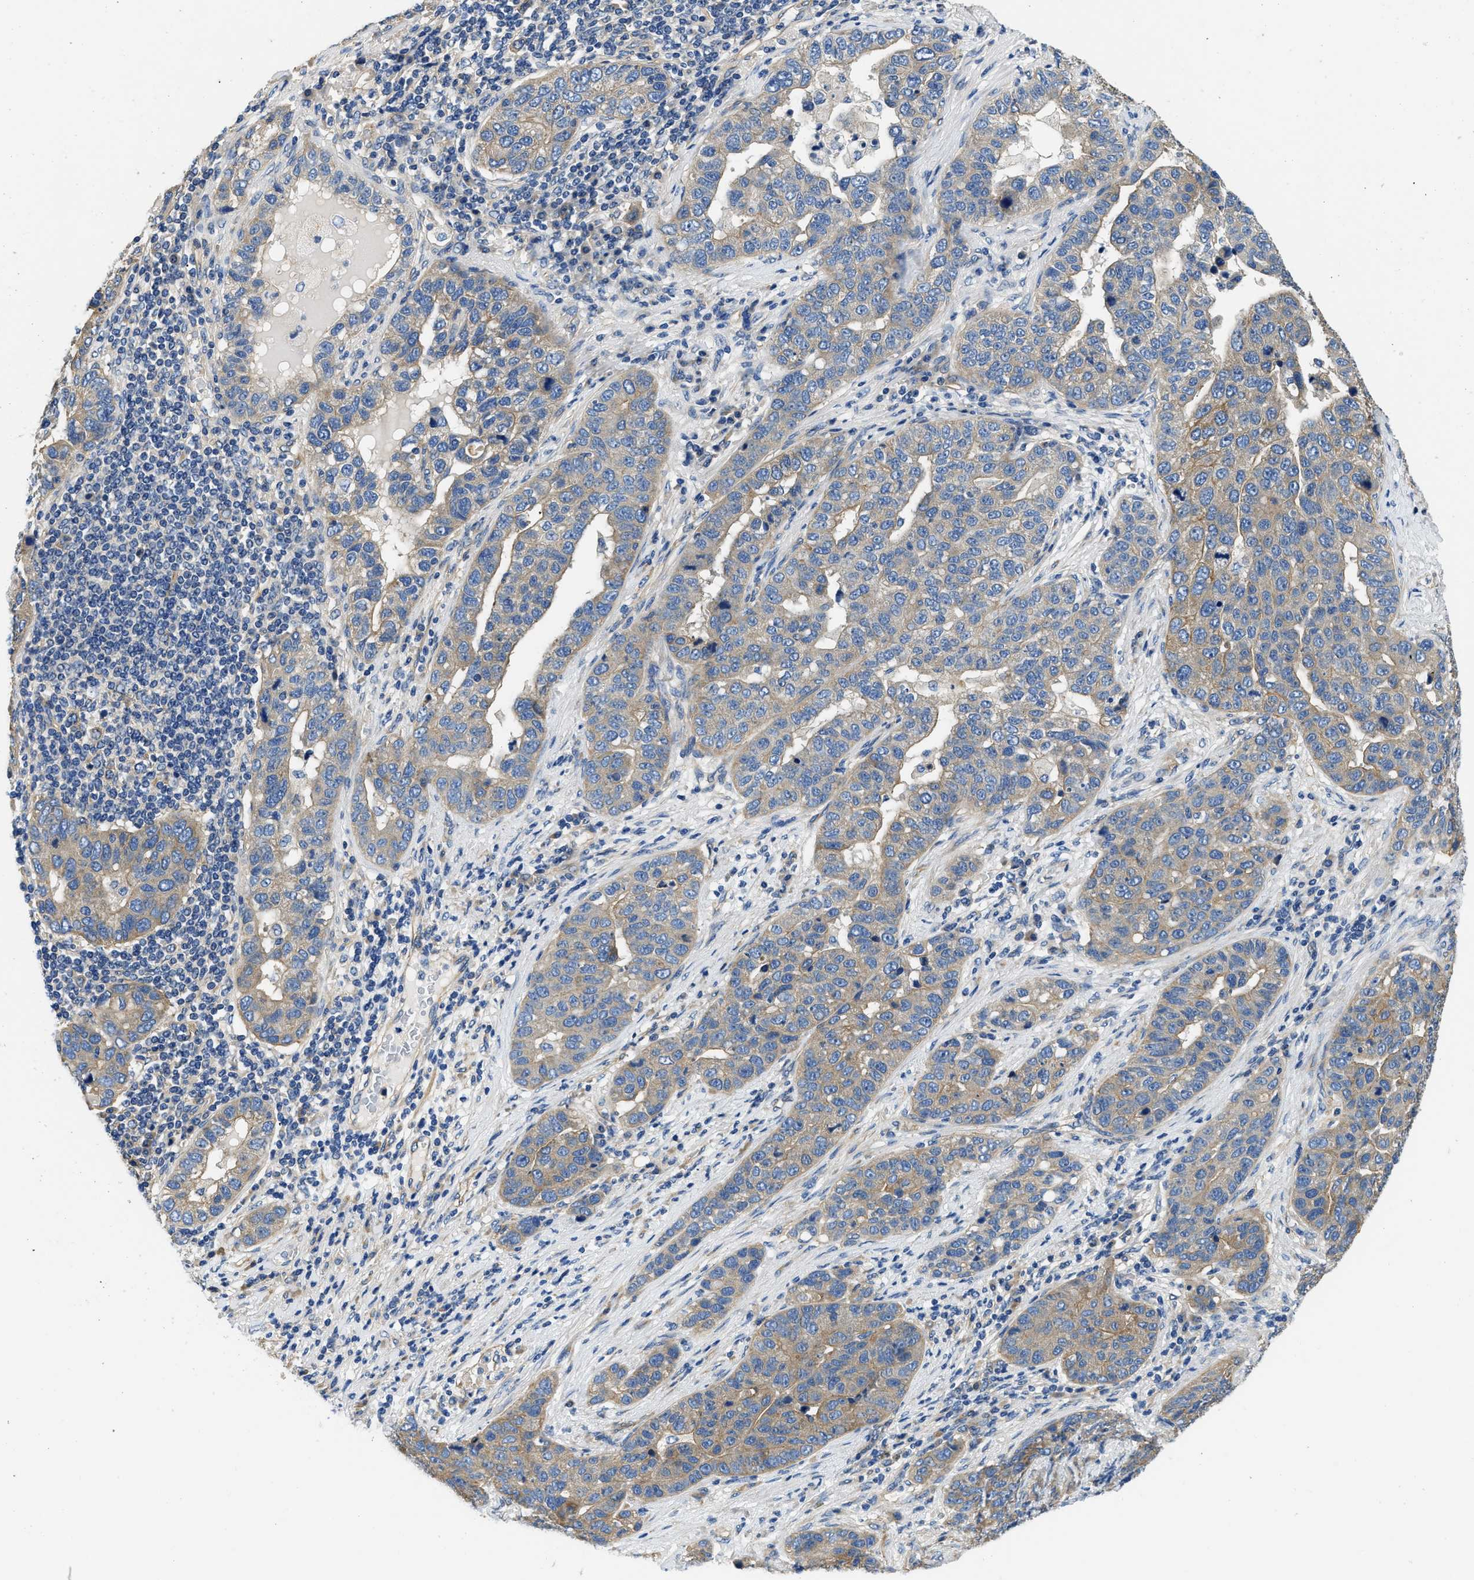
{"staining": {"intensity": "moderate", "quantity": ">75%", "location": "cytoplasmic/membranous"}, "tissue": "pancreatic cancer", "cell_type": "Tumor cells", "image_type": "cancer", "snomed": [{"axis": "morphology", "description": "Adenocarcinoma, NOS"}, {"axis": "topography", "description": "Pancreas"}], "caption": "IHC of human pancreatic cancer shows medium levels of moderate cytoplasmic/membranous expression in approximately >75% of tumor cells.", "gene": "CSDE1", "patient": {"sex": "female", "age": 61}}